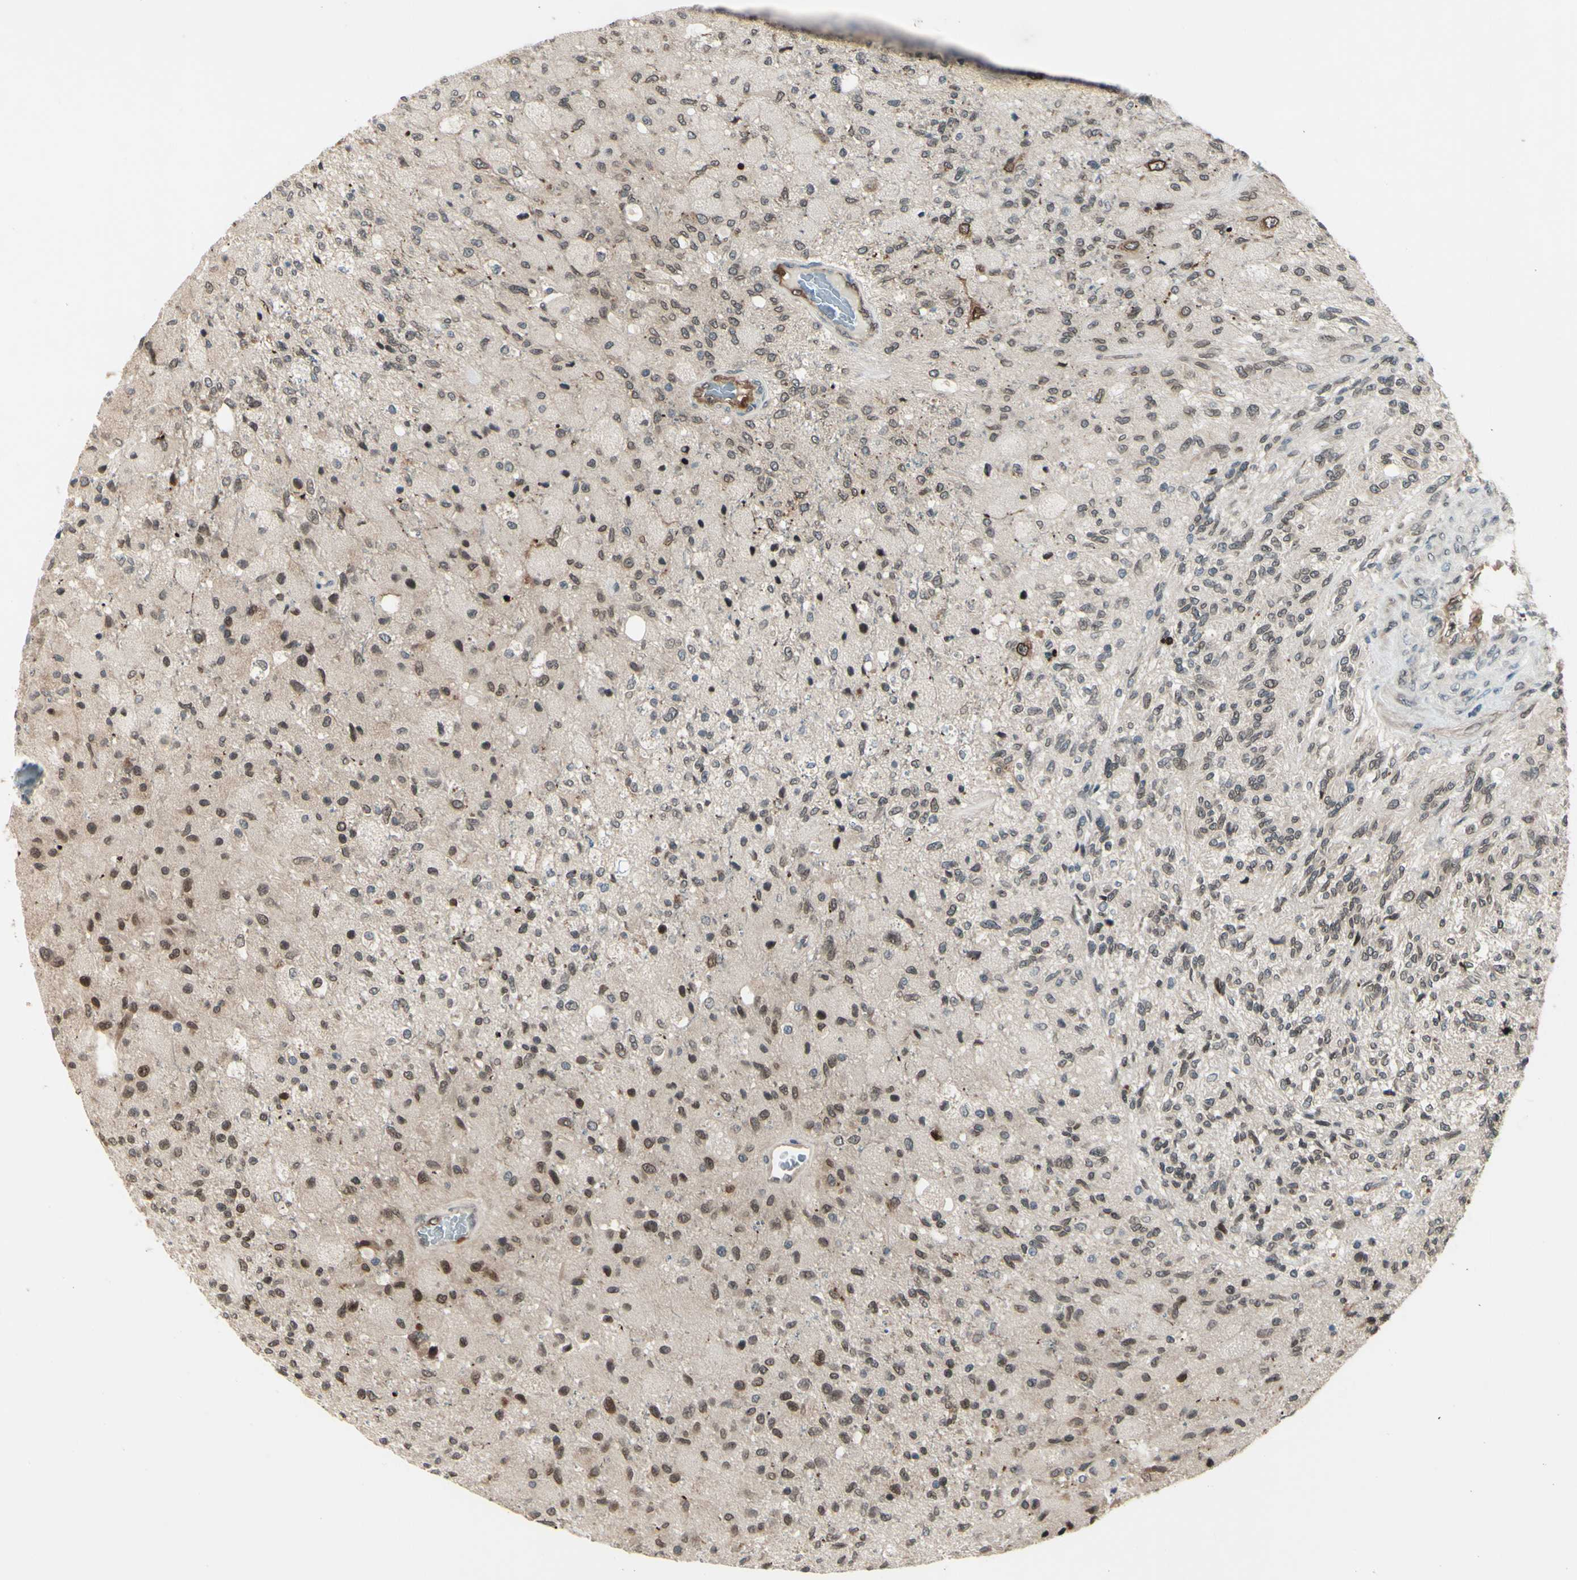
{"staining": {"intensity": "moderate", "quantity": "<25%", "location": "cytoplasmic/membranous,nuclear"}, "tissue": "glioma", "cell_type": "Tumor cells", "image_type": "cancer", "snomed": [{"axis": "morphology", "description": "Normal tissue, NOS"}, {"axis": "morphology", "description": "Glioma, malignant, High grade"}, {"axis": "topography", "description": "Cerebral cortex"}], "caption": "Malignant high-grade glioma tissue displays moderate cytoplasmic/membranous and nuclear staining in about <25% of tumor cells (brown staining indicates protein expression, while blue staining denotes nuclei).", "gene": "MLF2", "patient": {"sex": "male", "age": 77}}